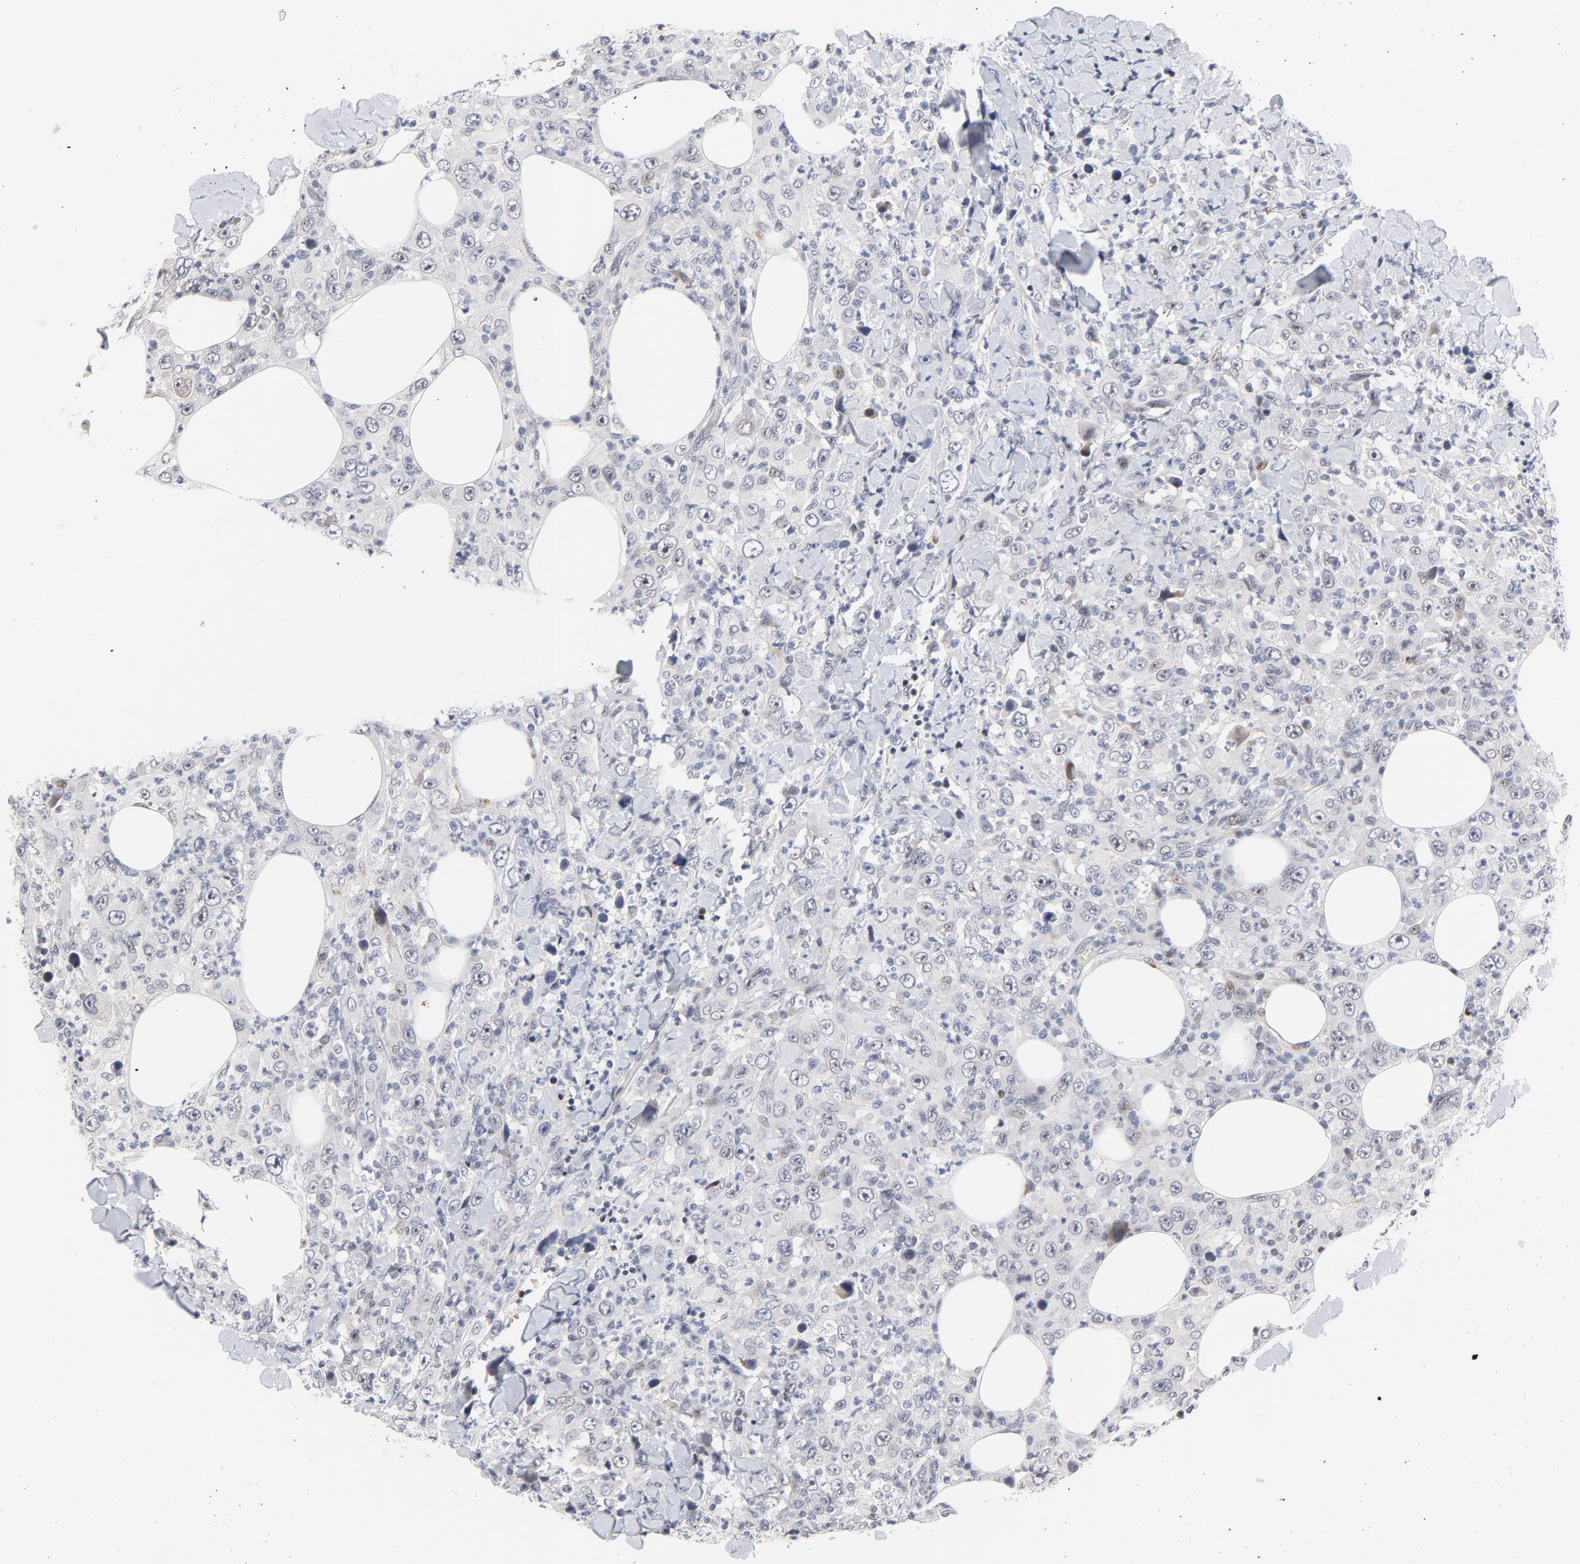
{"staining": {"intensity": "weak", "quantity": "<25%", "location": "nuclear"}, "tissue": "thyroid cancer", "cell_type": "Tumor cells", "image_type": "cancer", "snomed": [{"axis": "morphology", "description": "Carcinoma, NOS"}, {"axis": "topography", "description": "Thyroid gland"}], "caption": "There is no significant staining in tumor cells of carcinoma (thyroid). (DAB immunohistochemistry (IHC) with hematoxylin counter stain).", "gene": "NFIC", "patient": {"sex": "female", "age": 77}}